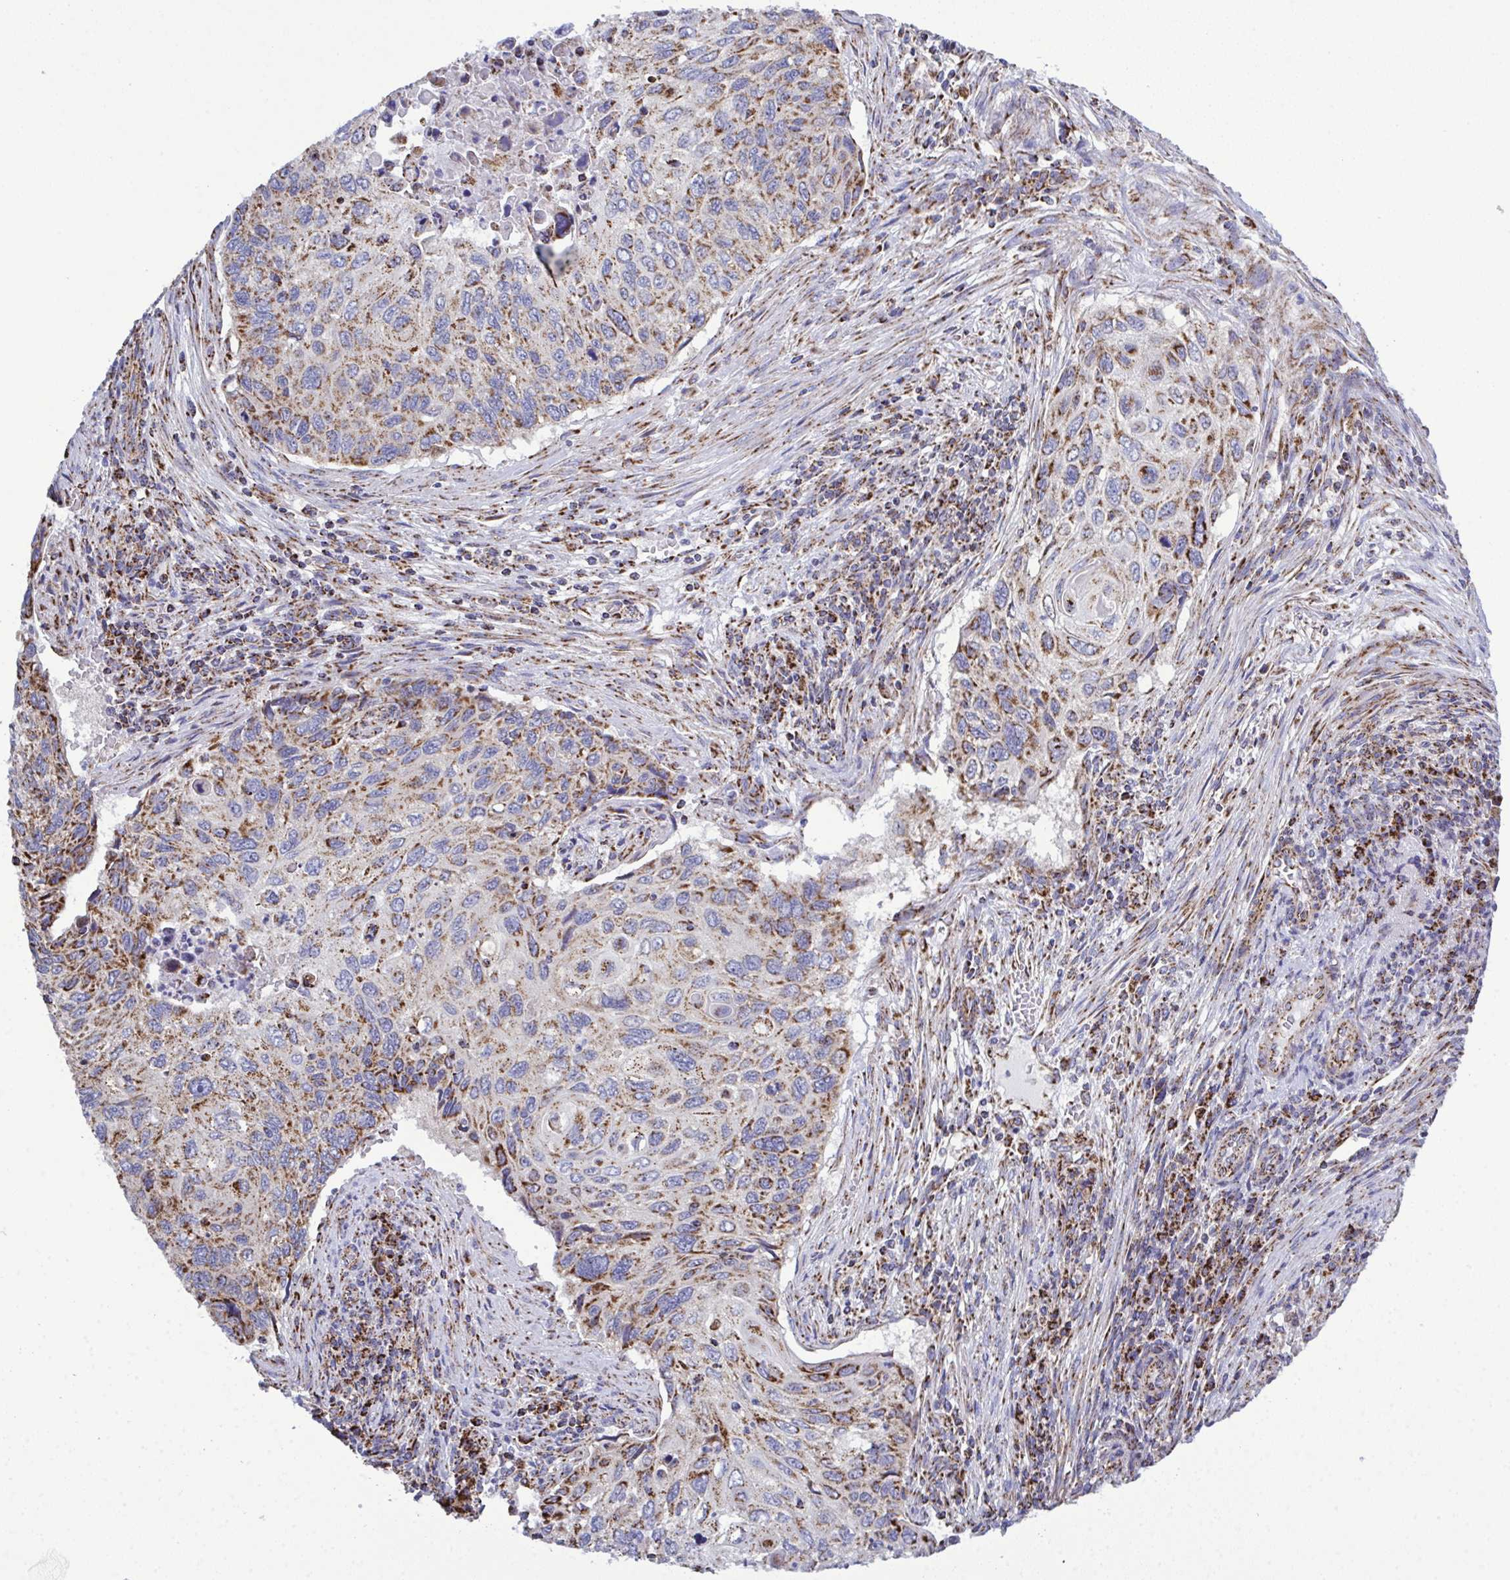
{"staining": {"intensity": "moderate", "quantity": ">75%", "location": "cytoplasmic/membranous"}, "tissue": "cervical cancer", "cell_type": "Tumor cells", "image_type": "cancer", "snomed": [{"axis": "morphology", "description": "Squamous cell carcinoma, NOS"}, {"axis": "topography", "description": "Cervix"}], "caption": "Immunohistochemistry (IHC) staining of squamous cell carcinoma (cervical), which shows medium levels of moderate cytoplasmic/membranous positivity in about >75% of tumor cells indicating moderate cytoplasmic/membranous protein expression. The staining was performed using DAB (brown) for protein detection and nuclei were counterstained in hematoxylin (blue).", "gene": "CSDE1", "patient": {"sex": "female", "age": 70}}